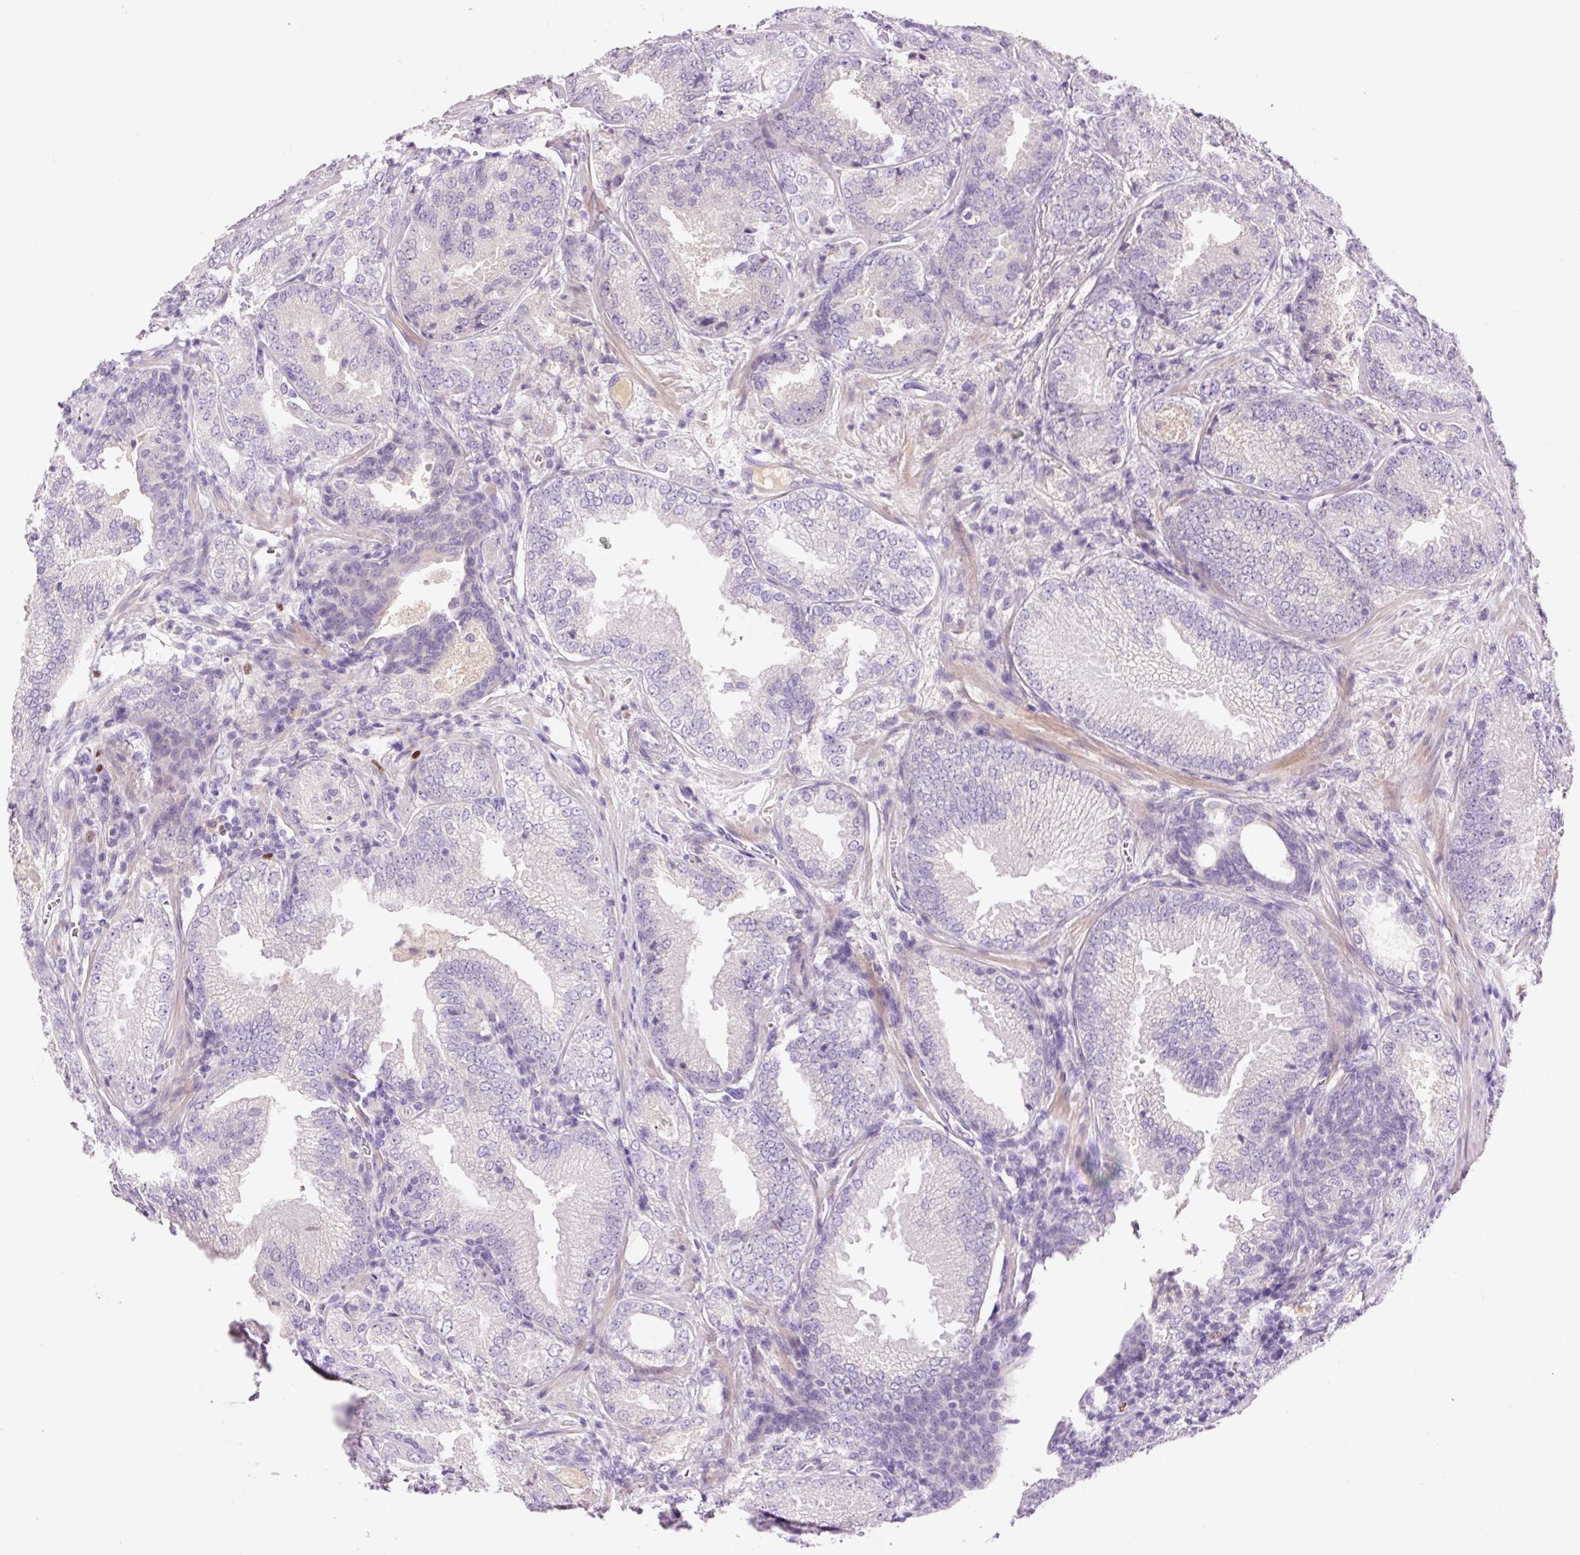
{"staining": {"intensity": "negative", "quantity": "none", "location": "none"}, "tissue": "prostate cancer", "cell_type": "Tumor cells", "image_type": "cancer", "snomed": [{"axis": "morphology", "description": "Adenocarcinoma, High grade"}, {"axis": "topography", "description": "Prostate"}], "caption": "IHC of prostate cancer reveals no staining in tumor cells.", "gene": "DPPA4", "patient": {"sex": "male", "age": 63}}